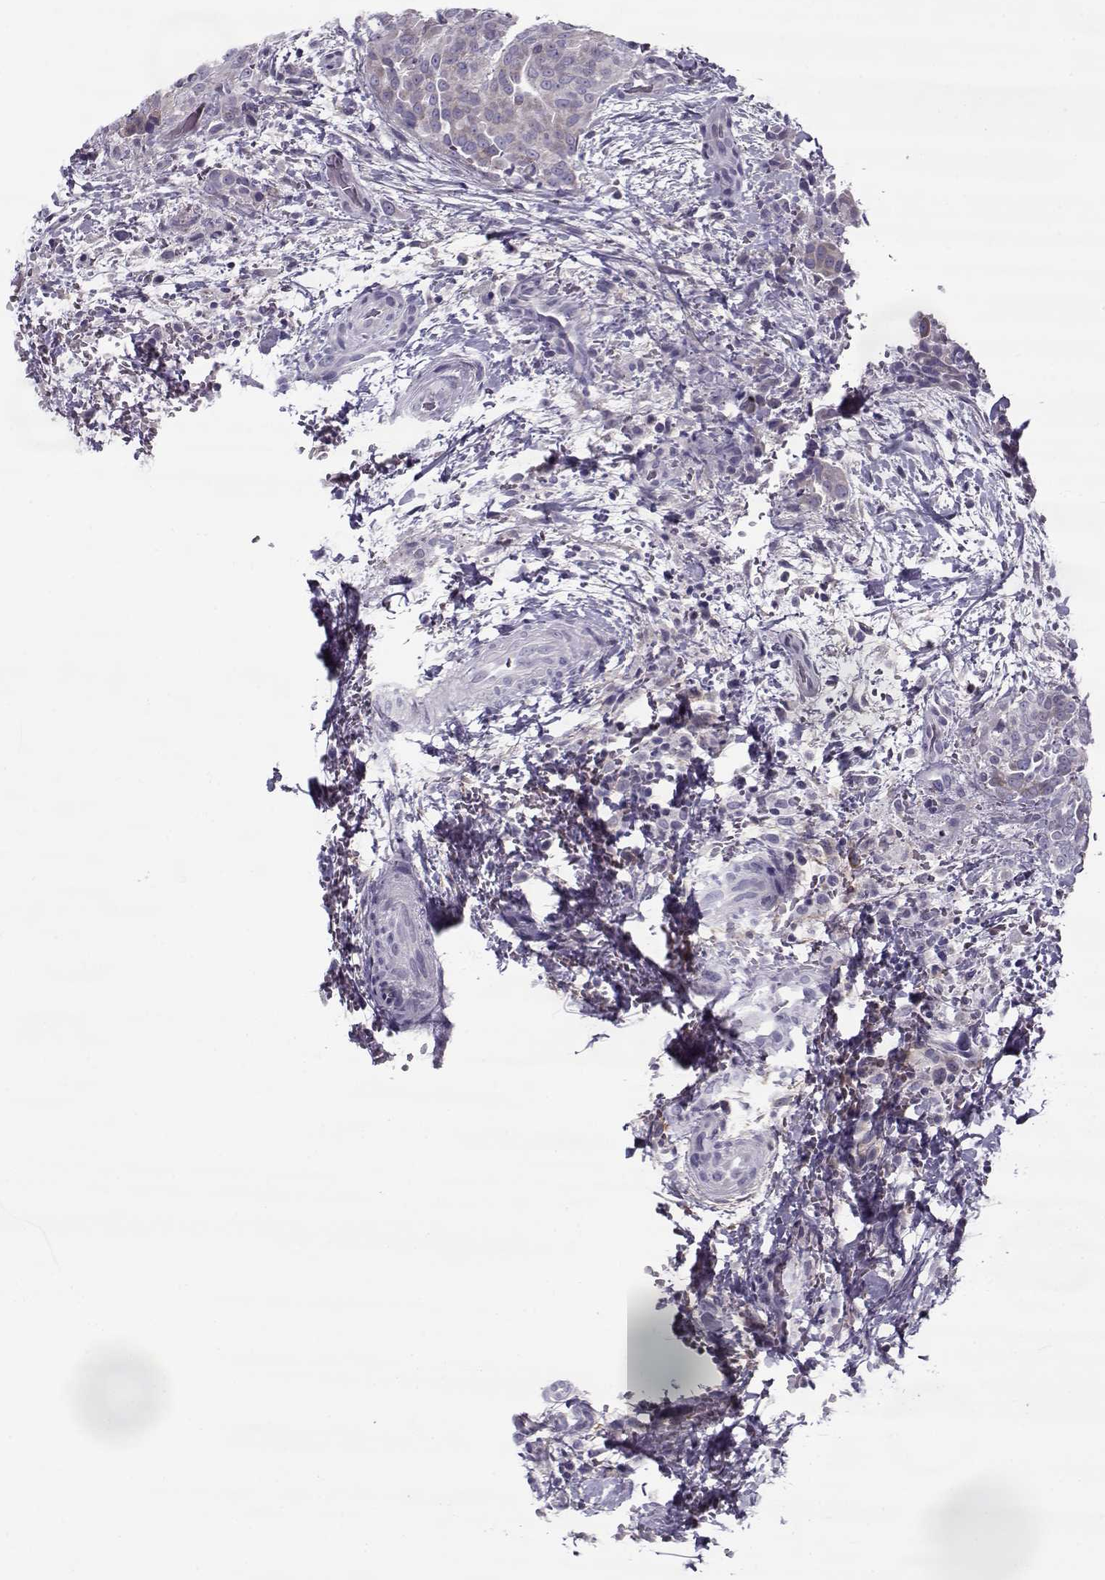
{"staining": {"intensity": "weak", "quantity": "25%-75%", "location": "cytoplasmic/membranous"}, "tissue": "thyroid cancer", "cell_type": "Tumor cells", "image_type": "cancer", "snomed": [{"axis": "morphology", "description": "Papillary adenocarcinoma, NOS"}, {"axis": "topography", "description": "Thyroid gland"}], "caption": "Immunohistochemistry (DAB) staining of human thyroid cancer (papillary adenocarcinoma) displays weak cytoplasmic/membranous protein positivity in about 25%-75% of tumor cells.", "gene": "PP2D1", "patient": {"sex": "male", "age": 61}}